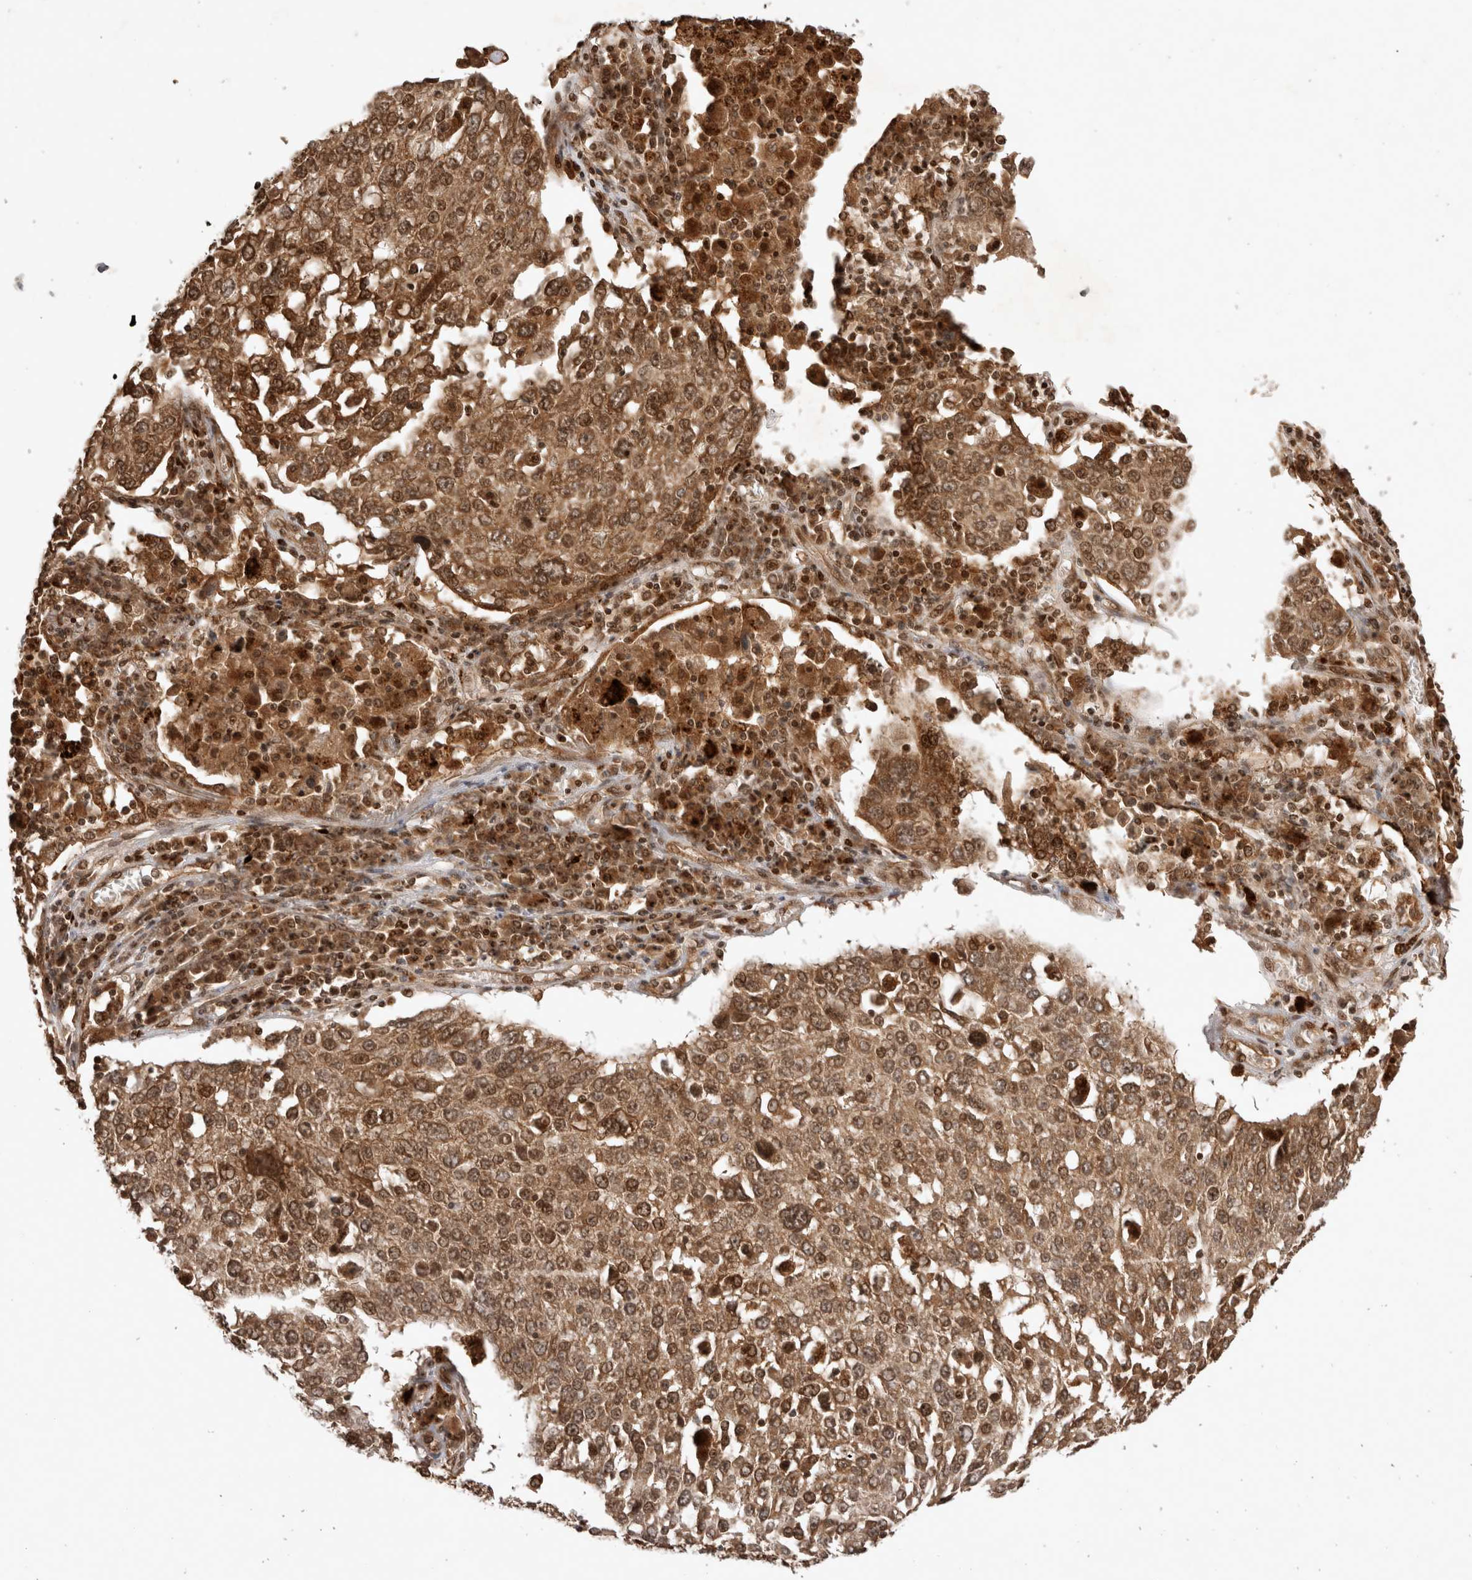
{"staining": {"intensity": "moderate", "quantity": ">75%", "location": "cytoplasmic/membranous,nuclear"}, "tissue": "lung cancer", "cell_type": "Tumor cells", "image_type": "cancer", "snomed": [{"axis": "morphology", "description": "Squamous cell carcinoma, NOS"}, {"axis": "topography", "description": "Lung"}], "caption": "An IHC image of tumor tissue is shown. Protein staining in brown shows moderate cytoplasmic/membranous and nuclear positivity in lung squamous cell carcinoma within tumor cells. (Brightfield microscopy of DAB IHC at high magnification).", "gene": "FAM221A", "patient": {"sex": "male", "age": 65}}